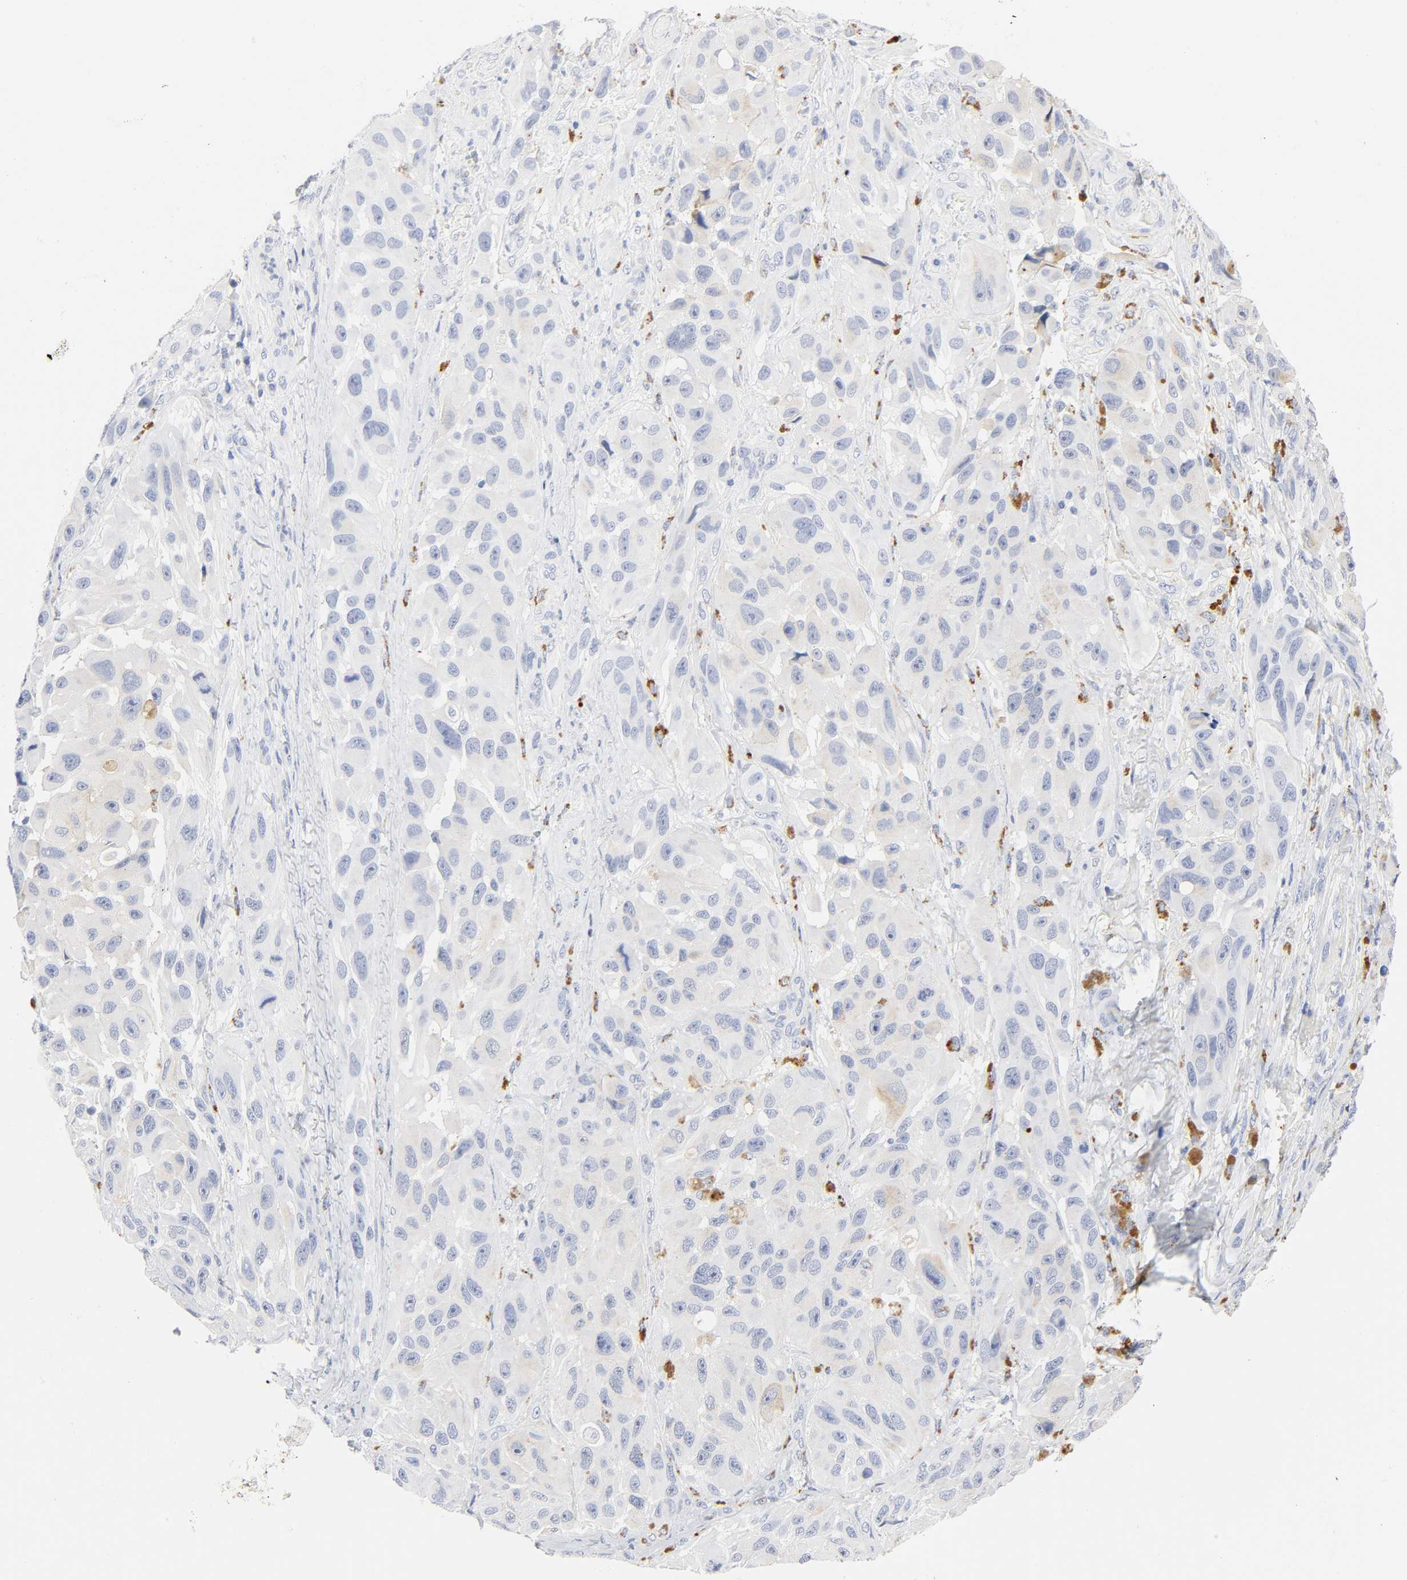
{"staining": {"intensity": "negative", "quantity": "none", "location": "none"}, "tissue": "melanoma", "cell_type": "Tumor cells", "image_type": "cancer", "snomed": [{"axis": "morphology", "description": "Malignant melanoma, NOS"}, {"axis": "topography", "description": "Skin"}], "caption": "Melanoma was stained to show a protein in brown. There is no significant positivity in tumor cells.", "gene": "PLP1", "patient": {"sex": "female", "age": 73}}